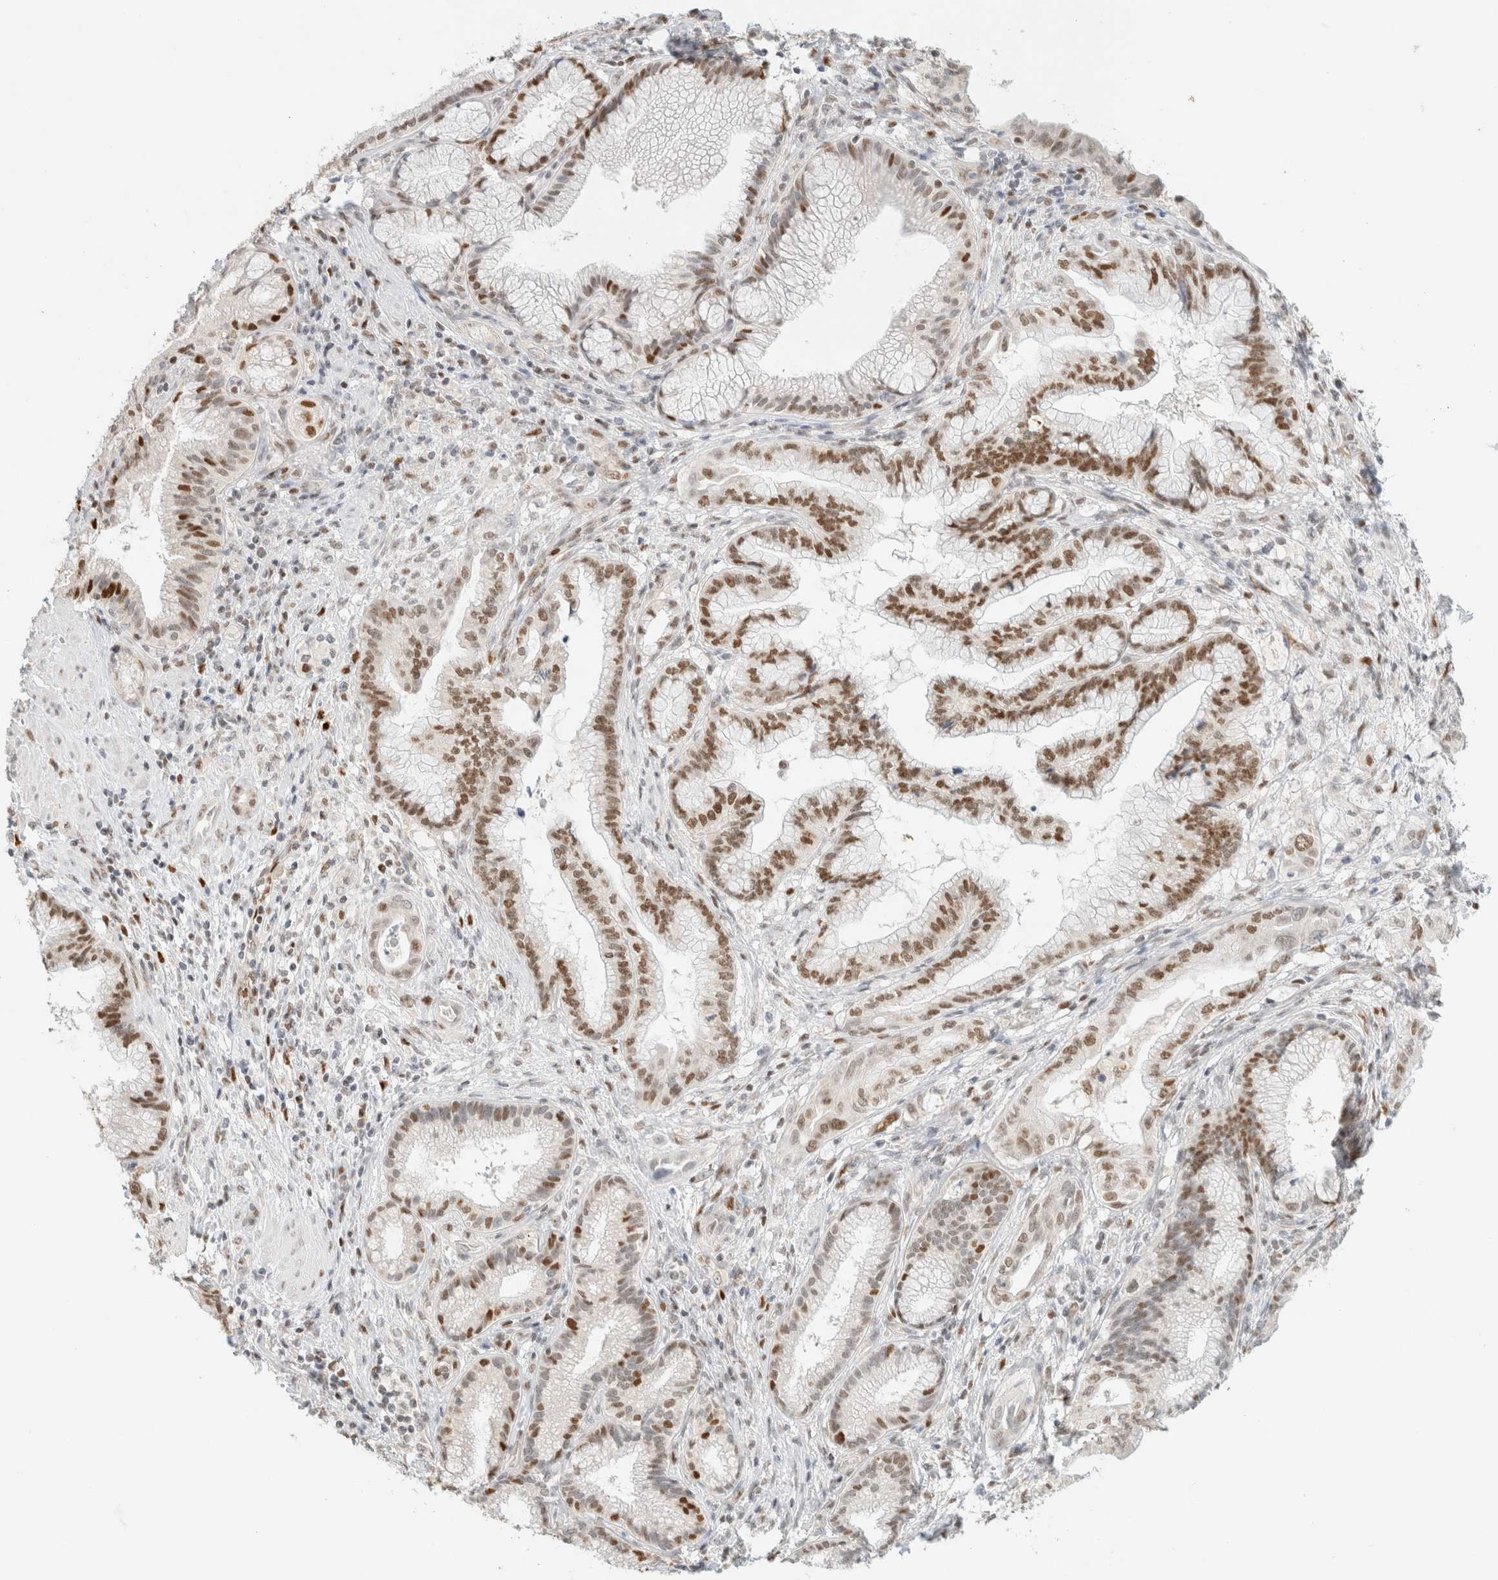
{"staining": {"intensity": "moderate", "quantity": ">75%", "location": "nuclear"}, "tissue": "pancreatic cancer", "cell_type": "Tumor cells", "image_type": "cancer", "snomed": [{"axis": "morphology", "description": "Adenocarcinoma, NOS"}, {"axis": "topography", "description": "Pancreas"}], "caption": "Brown immunohistochemical staining in human adenocarcinoma (pancreatic) exhibits moderate nuclear expression in about >75% of tumor cells. Nuclei are stained in blue.", "gene": "DDB2", "patient": {"sex": "female", "age": 64}}